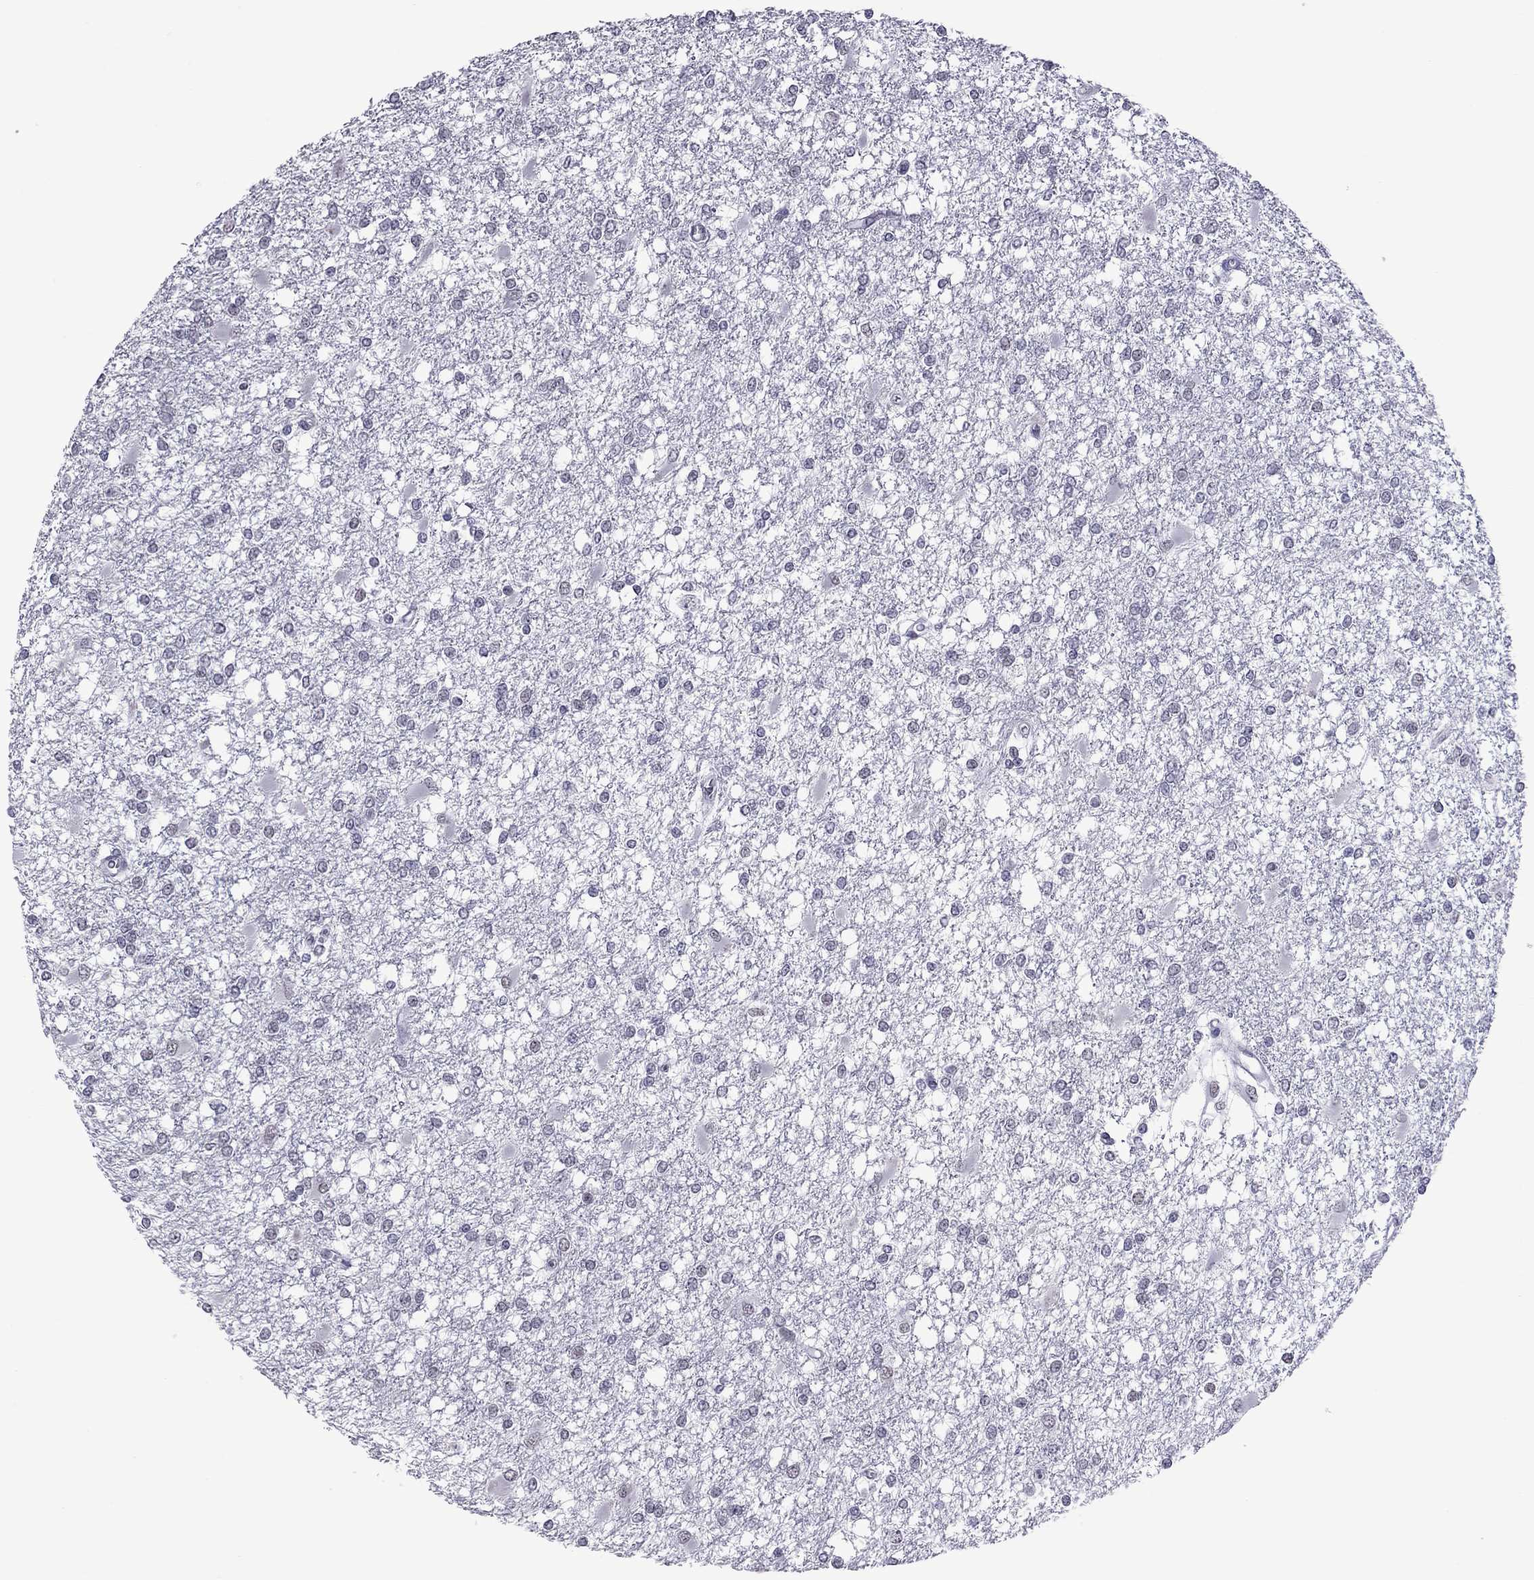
{"staining": {"intensity": "negative", "quantity": "none", "location": "none"}, "tissue": "glioma", "cell_type": "Tumor cells", "image_type": "cancer", "snomed": [{"axis": "morphology", "description": "Glioma, malignant, High grade"}, {"axis": "topography", "description": "Cerebral cortex"}], "caption": "An IHC image of malignant glioma (high-grade) is shown. There is no staining in tumor cells of malignant glioma (high-grade). (DAB (3,3'-diaminobenzidine) immunohistochemistry (IHC) visualized using brightfield microscopy, high magnification).", "gene": "PPP1R3A", "patient": {"sex": "male", "age": 79}}